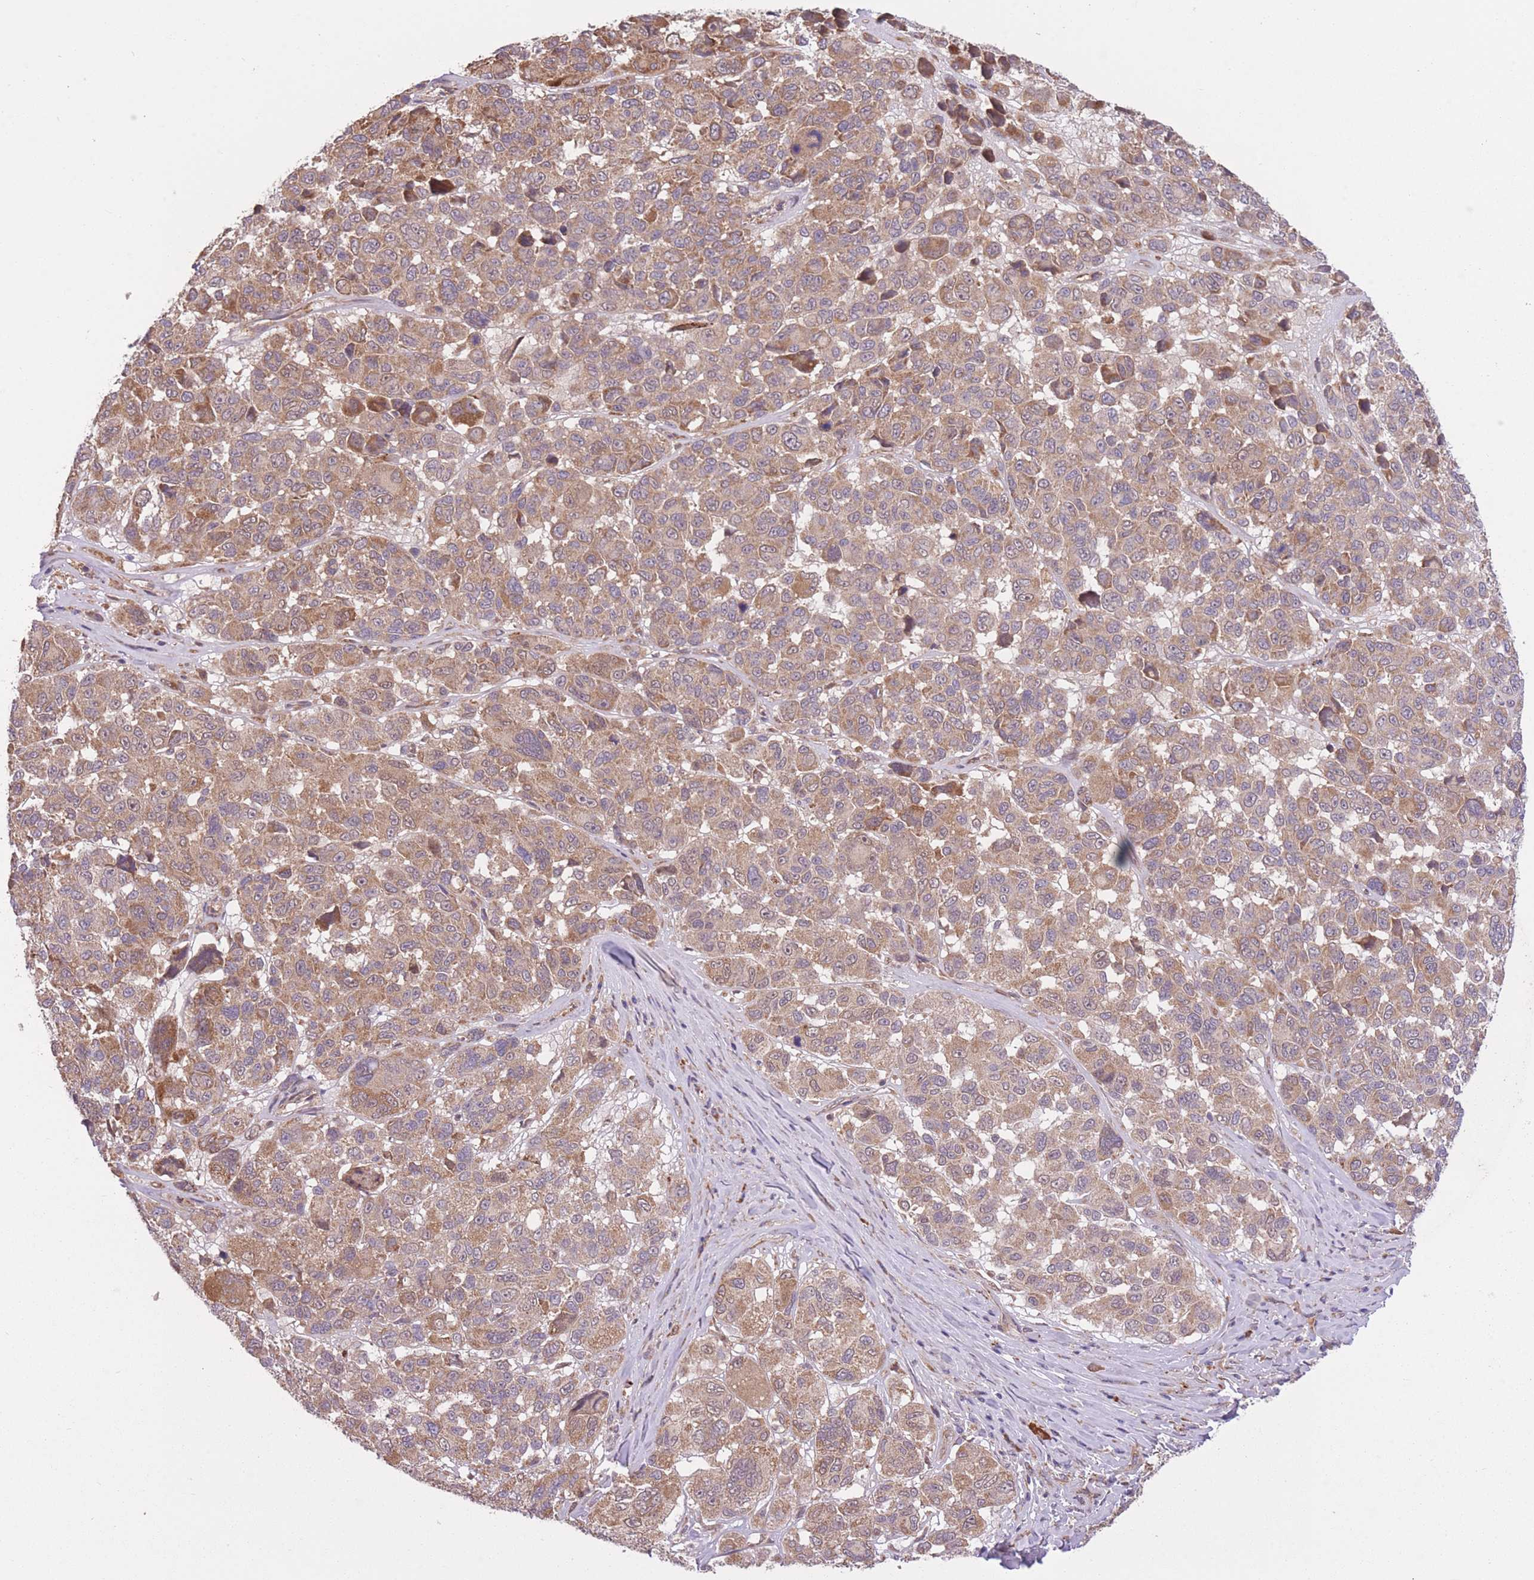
{"staining": {"intensity": "moderate", "quantity": ">75%", "location": "cytoplasmic/membranous"}, "tissue": "melanoma", "cell_type": "Tumor cells", "image_type": "cancer", "snomed": [{"axis": "morphology", "description": "Malignant melanoma, NOS"}, {"axis": "topography", "description": "Skin"}], "caption": "A brown stain shows moderate cytoplasmic/membranous expression of a protein in melanoma tumor cells.", "gene": "POLR3F", "patient": {"sex": "female", "age": 66}}